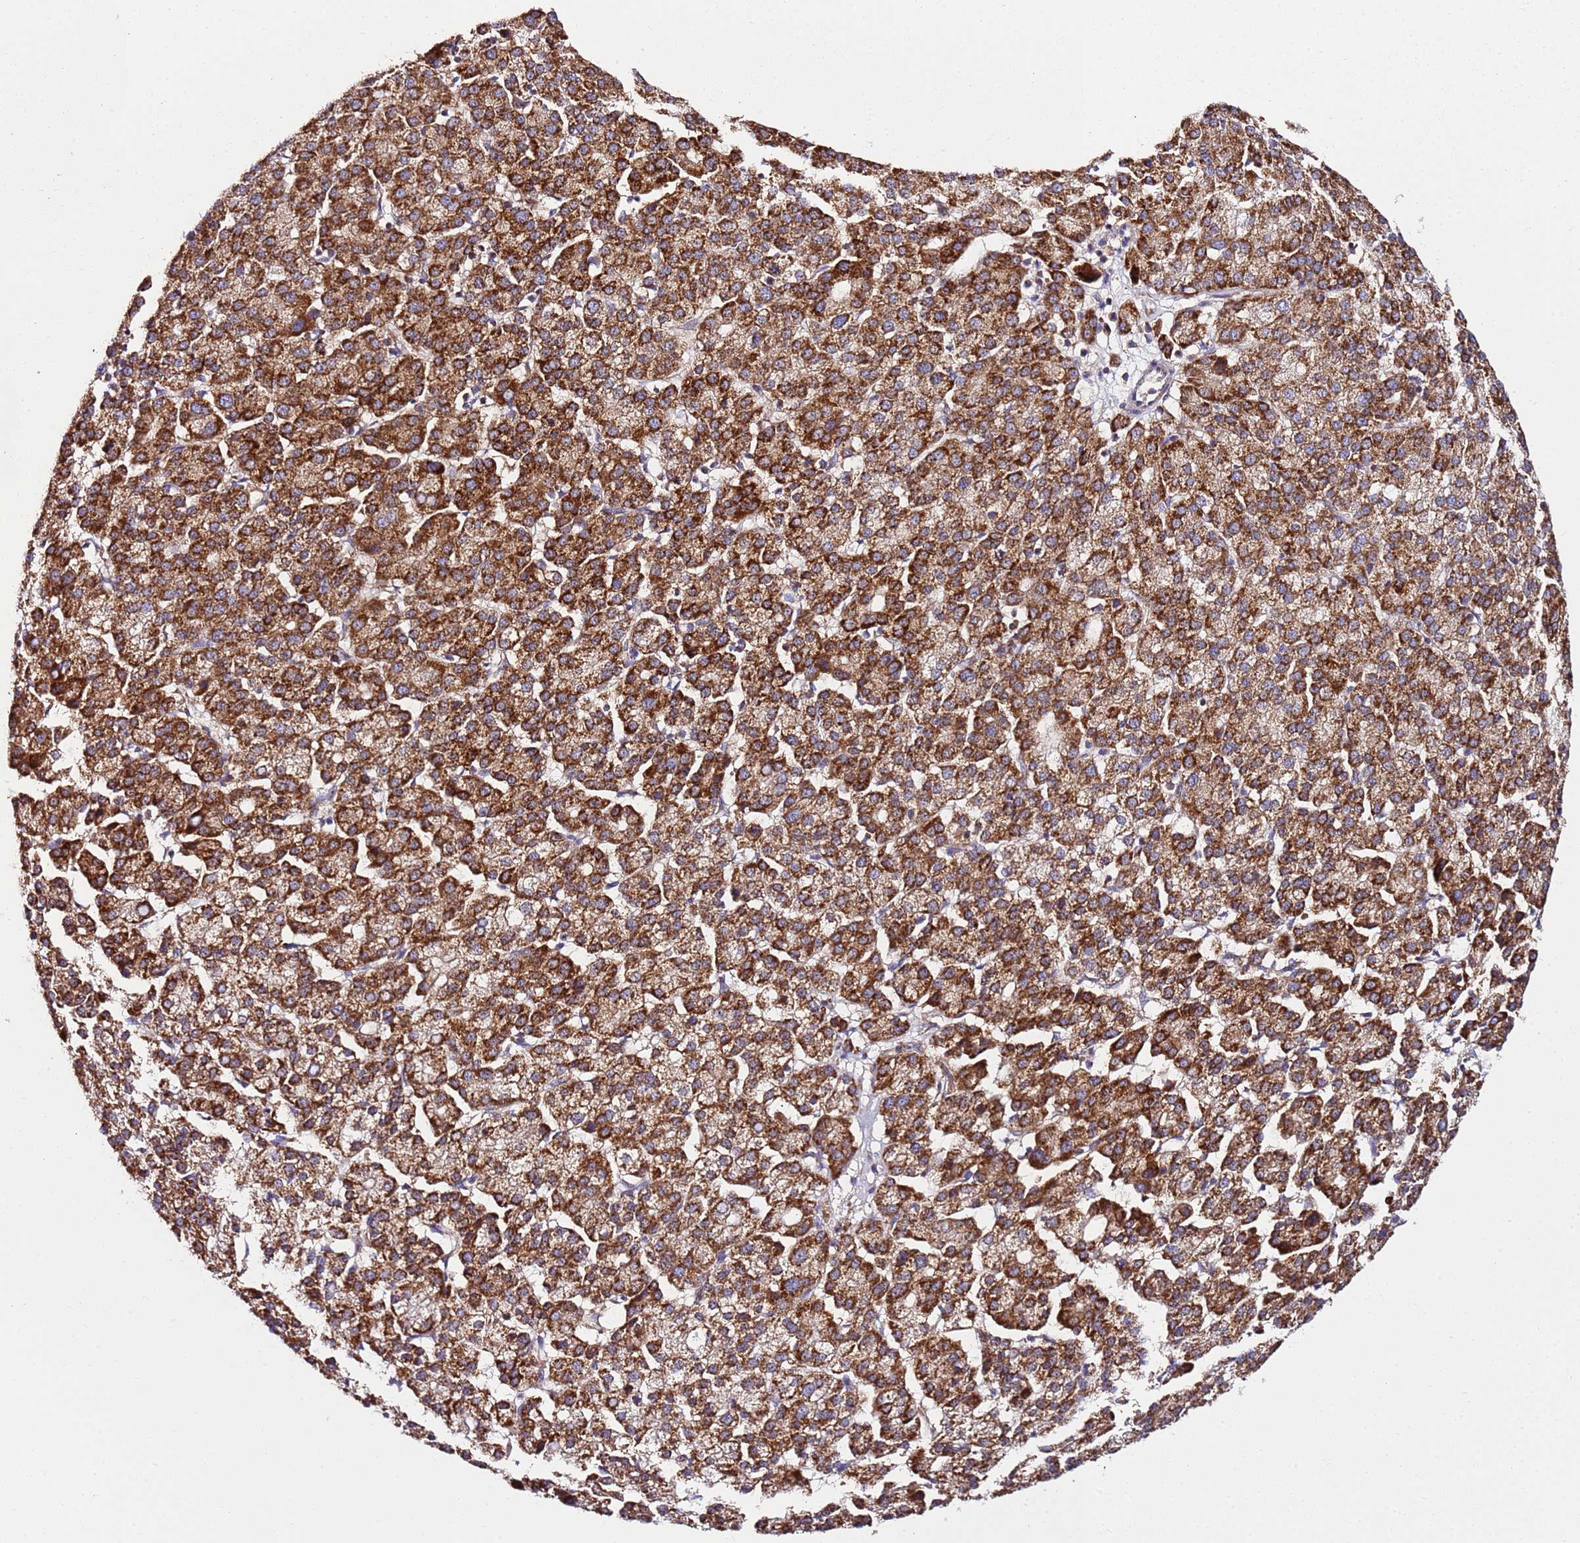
{"staining": {"intensity": "strong", "quantity": ">75%", "location": "cytoplasmic/membranous"}, "tissue": "liver cancer", "cell_type": "Tumor cells", "image_type": "cancer", "snomed": [{"axis": "morphology", "description": "Carcinoma, Hepatocellular, NOS"}, {"axis": "topography", "description": "Liver"}], "caption": "Hepatocellular carcinoma (liver) tissue demonstrates strong cytoplasmic/membranous expression in about >75% of tumor cells", "gene": "C19orf12", "patient": {"sex": "female", "age": 58}}